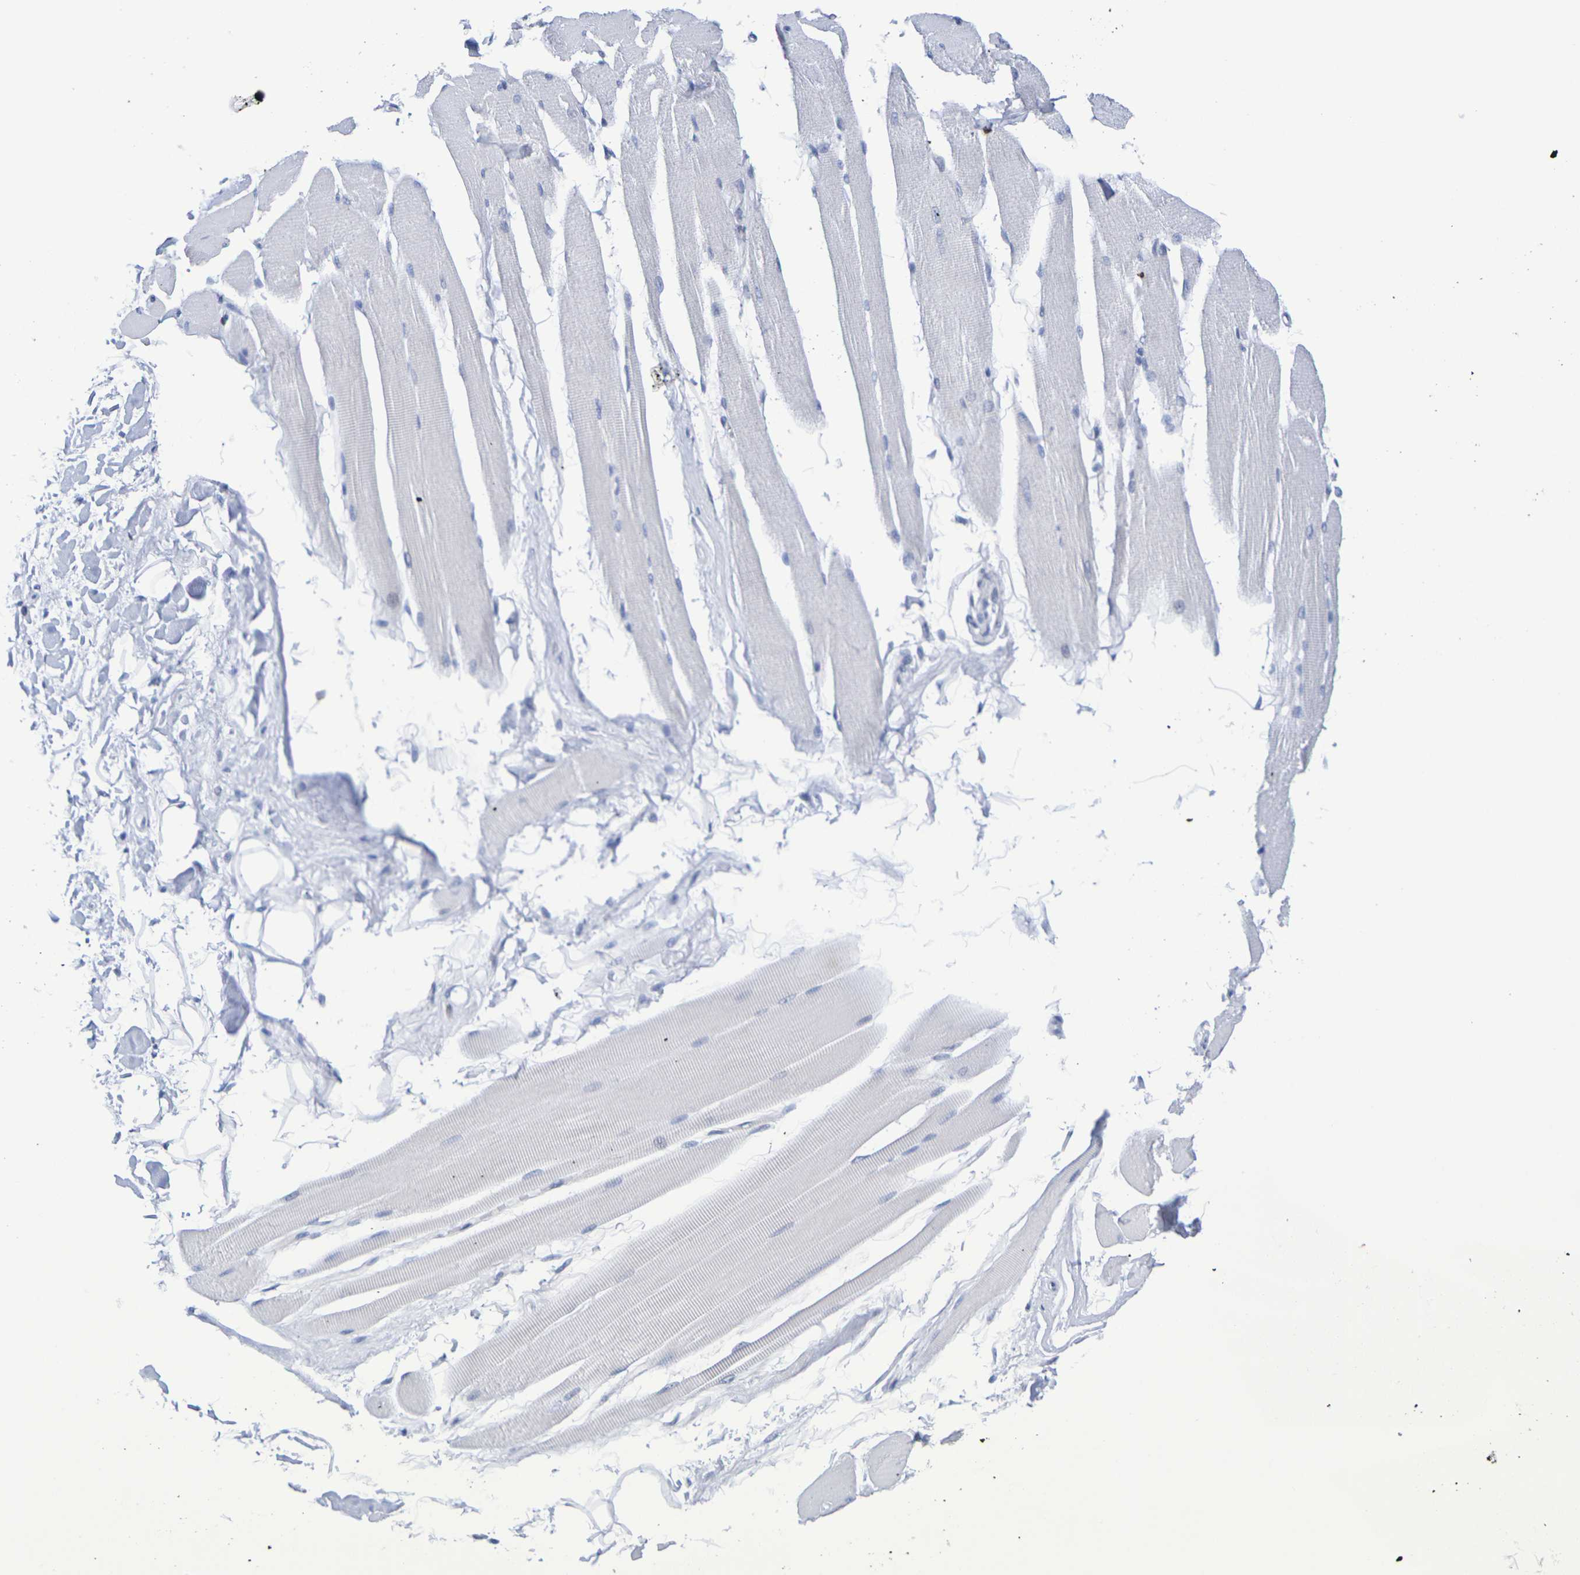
{"staining": {"intensity": "negative", "quantity": "none", "location": "none"}, "tissue": "skeletal muscle", "cell_type": "Myocytes", "image_type": "normal", "snomed": [{"axis": "morphology", "description": "Normal tissue, NOS"}, {"axis": "topography", "description": "Skeletal muscle"}, {"axis": "topography", "description": "Peripheral nerve tissue"}], "caption": "This is a photomicrograph of immunohistochemistry (IHC) staining of unremarkable skeletal muscle, which shows no staining in myocytes. (DAB (3,3'-diaminobenzidine) IHC visualized using brightfield microscopy, high magnification).", "gene": "H1", "patient": {"sex": "female", "age": 84}}